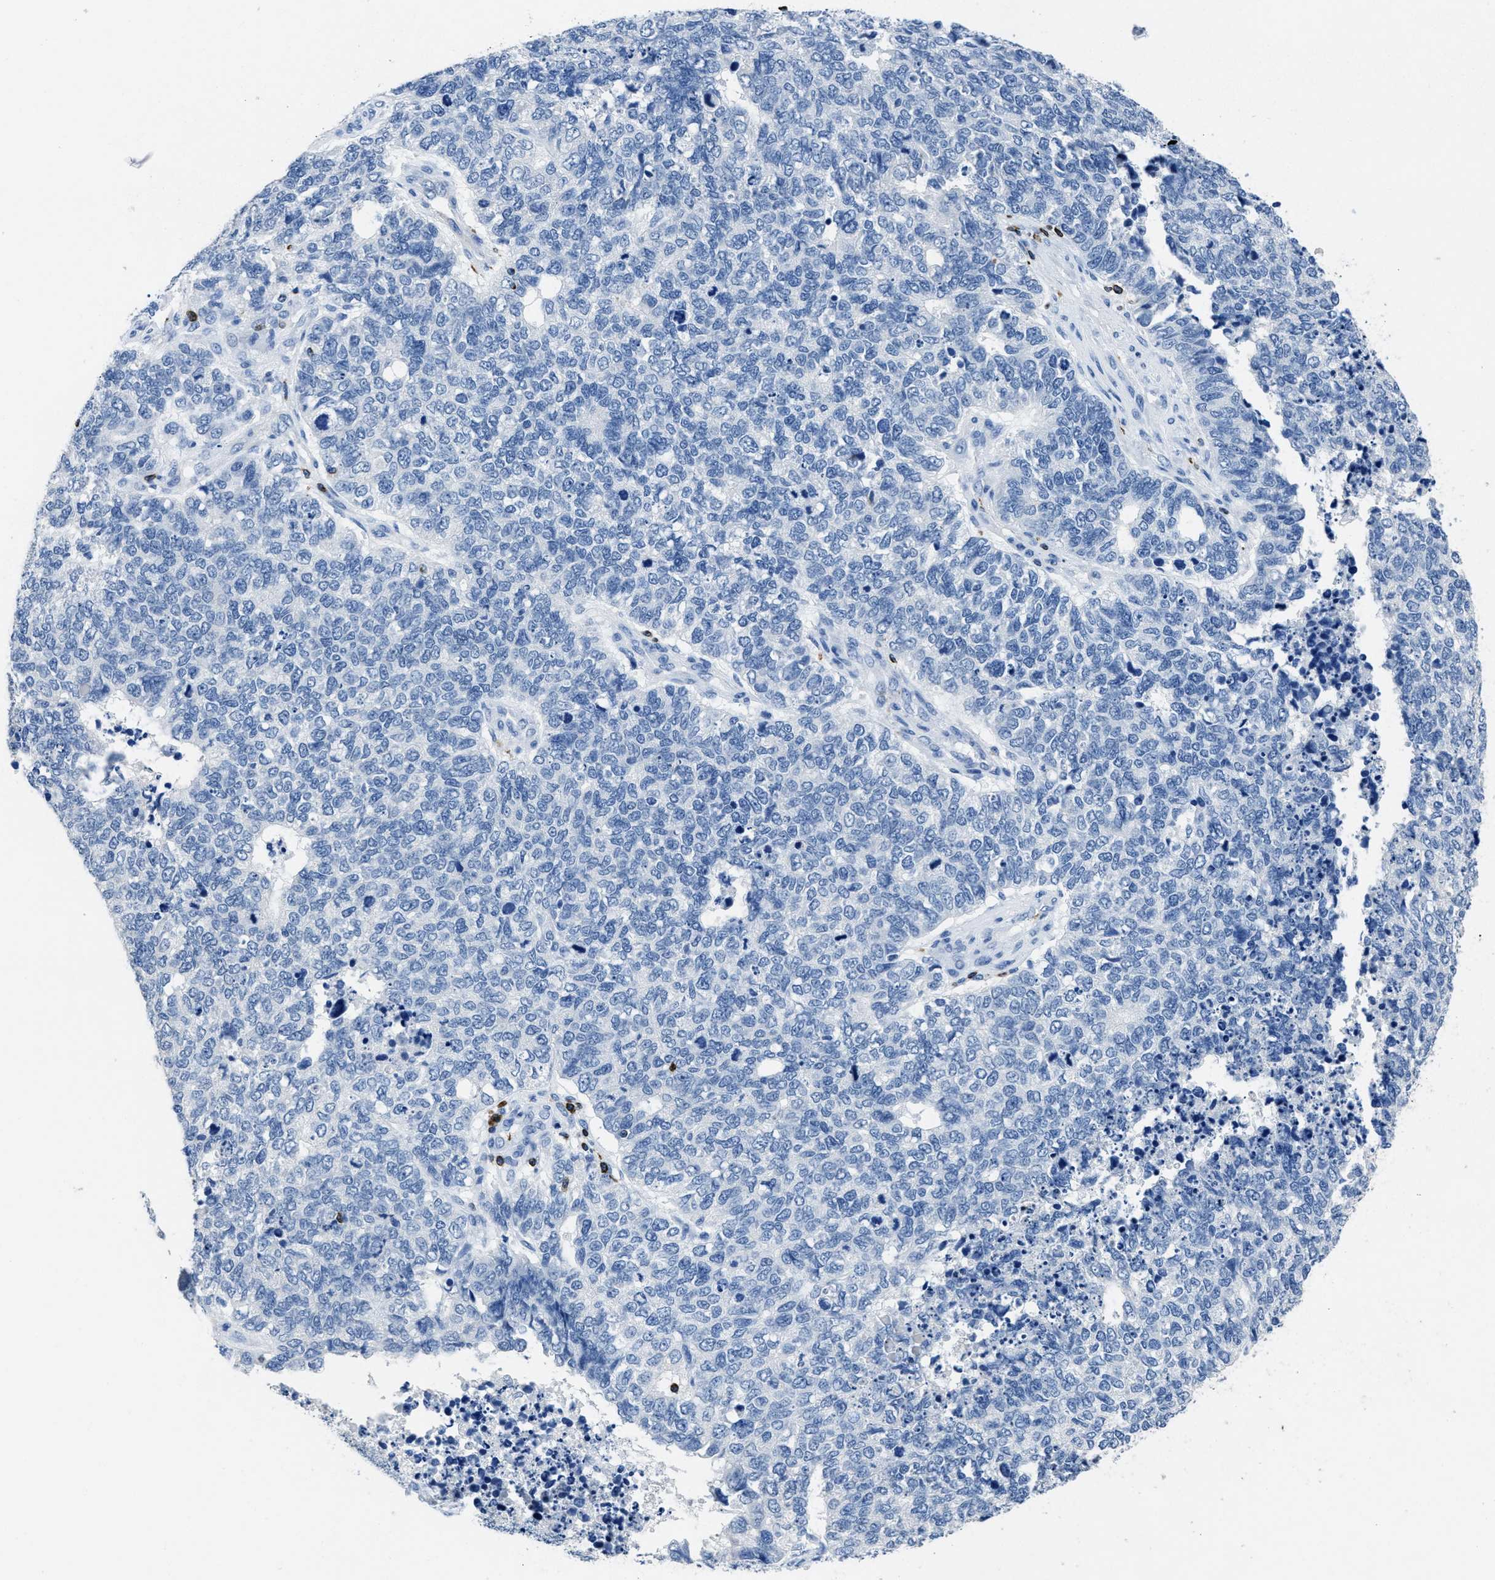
{"staining": {"intensity": "negative", "quantity": "none", "location": "none"}, "tissue": "cervical cancer", "cell_type": "Tumor cells", "image_type": "cancer", "snomed": [{"axis": "morphology", "description": "Squamous cell carcinoma, NOS"}, {"axis": "topography", "description": "Cervix"}], "caption": "A micrograph of cervical squamous cell carcinoma stained for a protein exhibits no brown staining in tumor cells.", "gene": "ITGA3", "patient": {"sex": "female", "age": 63}}